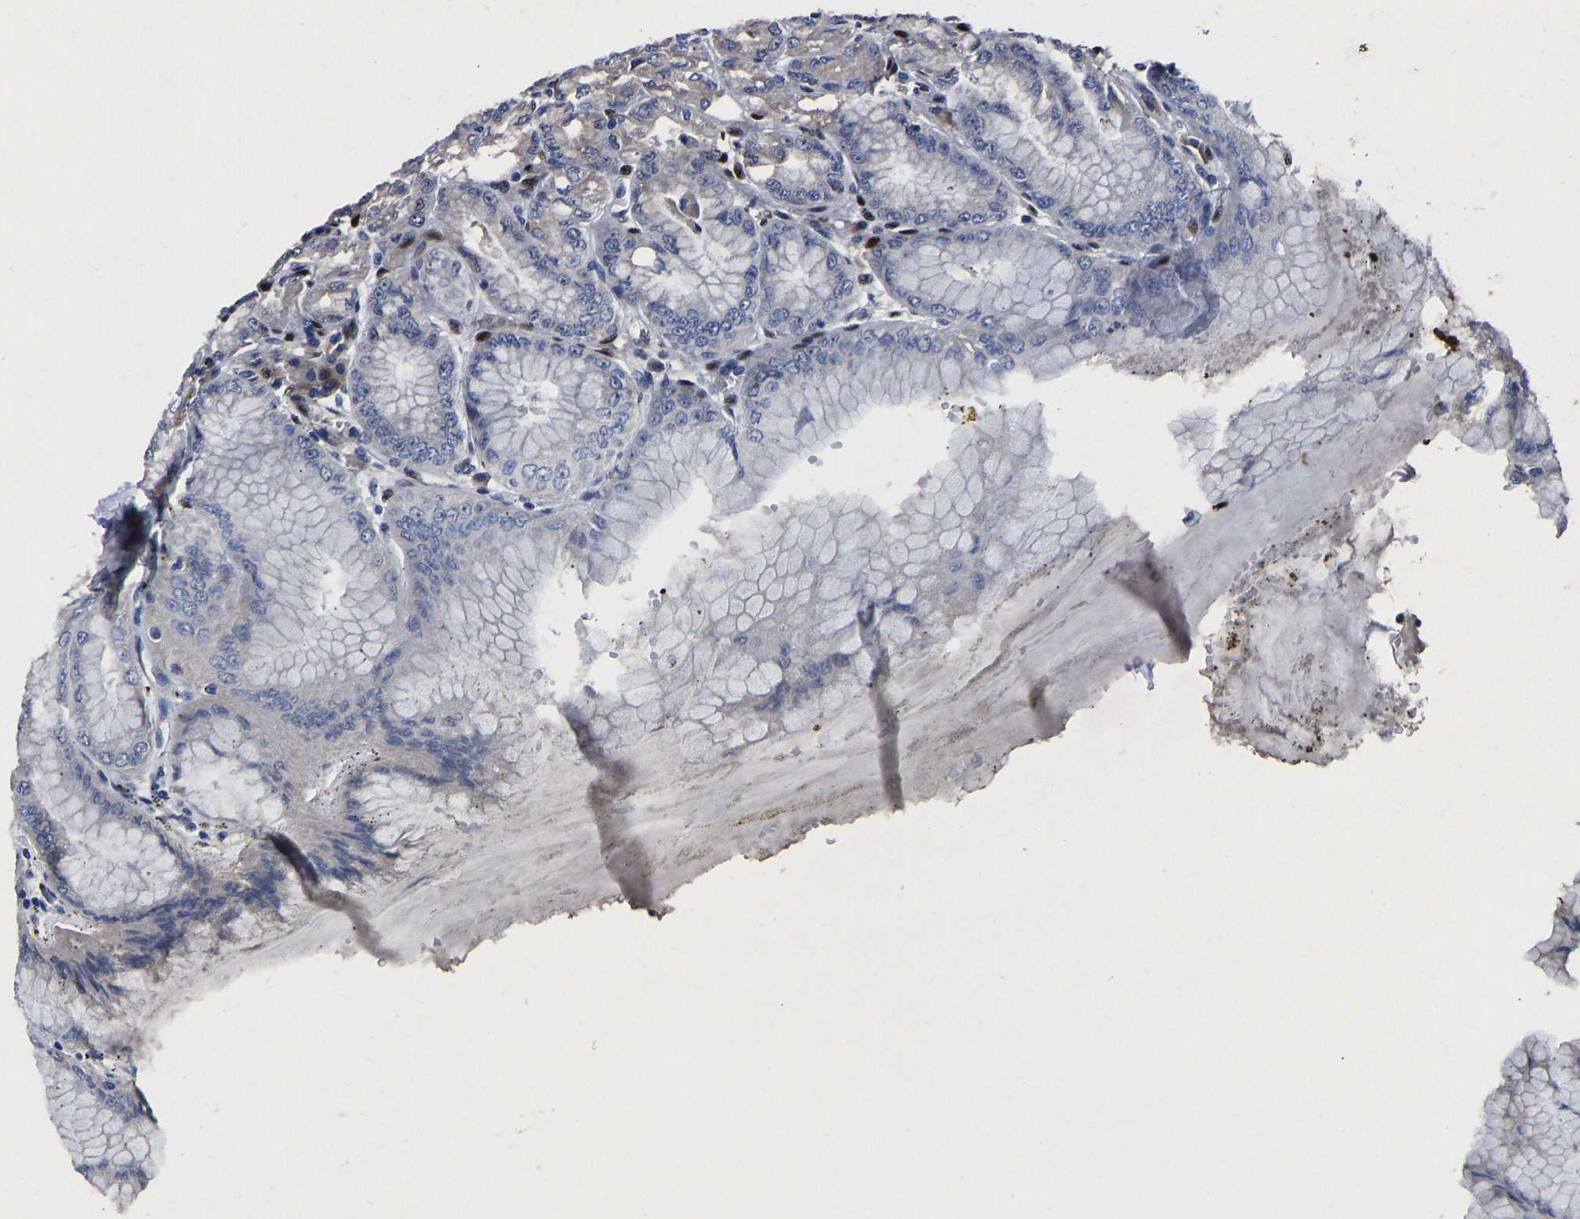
{"staining": {"intensity": "weak", "quantity": "<25%", "location": "cytoplasmic/membranous"}, "tissue": "stomach", "cell_type": "Glandular cells", "image_type": "normal", "snomed": [{"axis": "morphology", "description": "Normal tissue, NOS"}, {"axis": "topography", "description": "Stomach, lower"}], "caption": "Immunohistochemical staining of unremarkable human stomach reveals no significant staining in glandular cells. Nuclei are stained in blue.", "gene": "EGR1", "patient": {"sex": "male", "age": 71}}